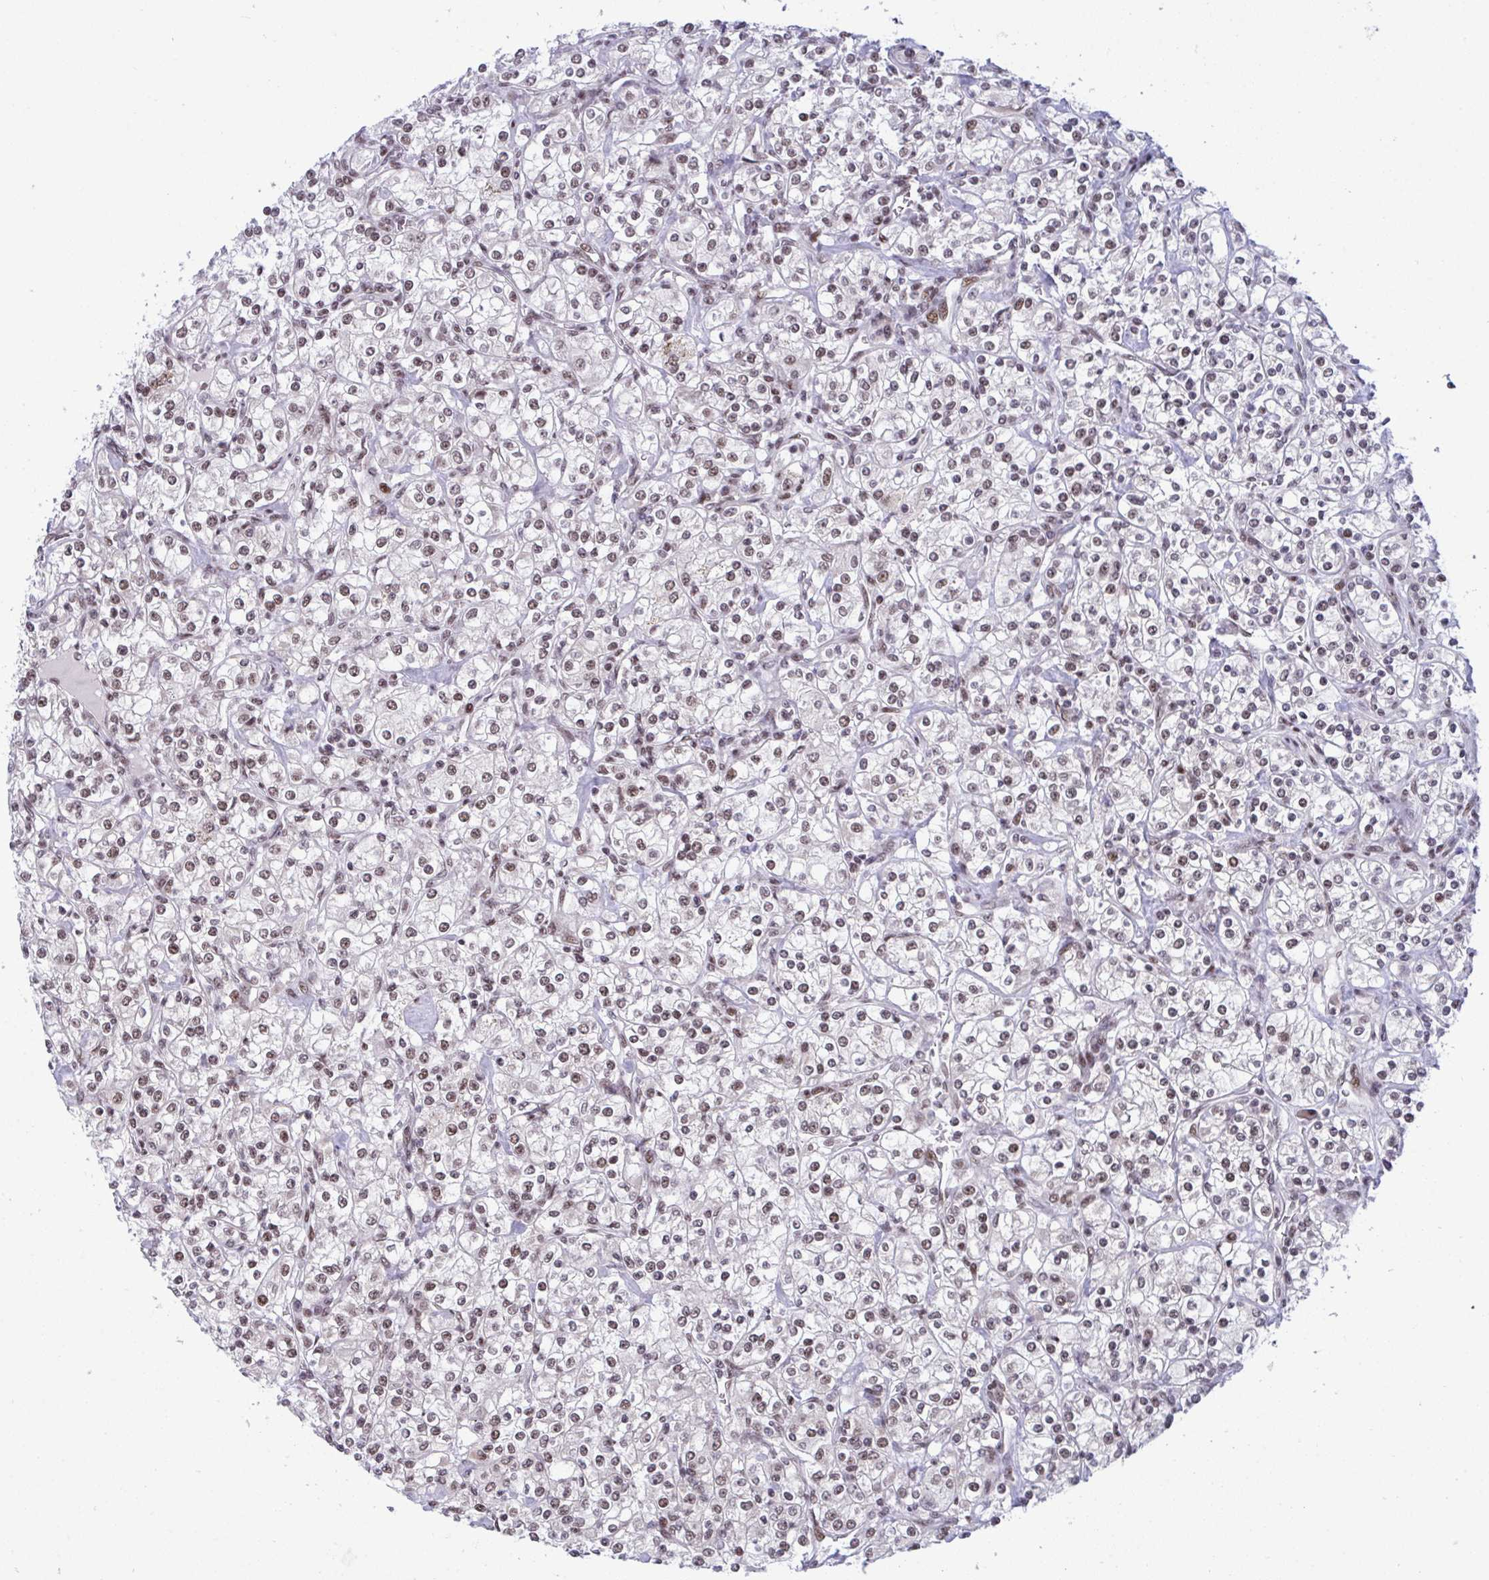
{"staining": {"intensity": "moderate", "quantity": "25%-75%", "location": "nuclear"}, "tissue": "renal cancer", "cell_type": "Tumor cells", "image_type": "cancer", "snomed": [{"axis": "morphology", "description": "Adenocarcinoma, NOS"}, {"axis": "topography", "description": "Kidney"}], "caption": "Immunohistochemistry (IHC) of renal cancer demonstrates medium levels of moderate nuclear positivity in about 25%-75% of tumor cells.", "gene": "WBP11", "patient": {"sex": "male", "age": 77}}